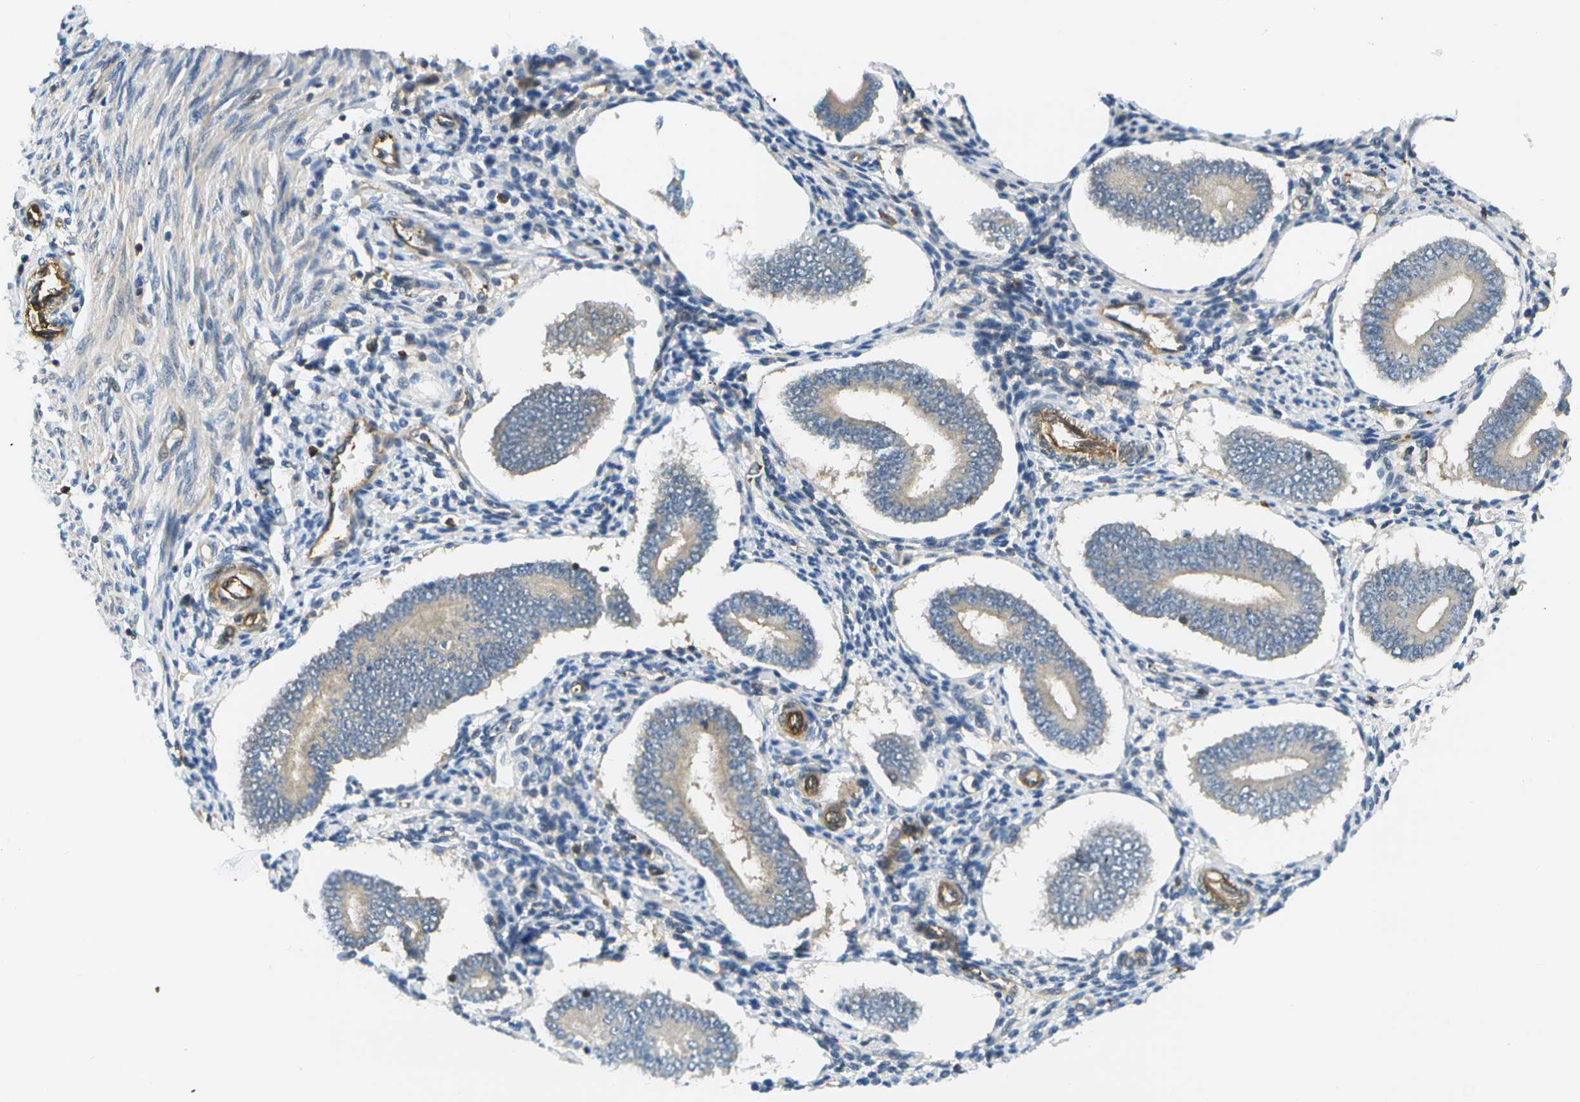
{"staining": {"intensity": "negative", "quantity": "none", "location": "none"}, "tissue": "endometrium", "cell_type": "Cells in endometrial stroma", "image_type": "normal", "snomed": [{"axis": "morphology", "description": "Normal tissue, NOS"}, {"axis": "topography", "description": "Endometrium"}], "caption": "Endometrium was stained to show a protein in brown. There is no significant staining in cells in endometrial stroma. (DAB (3,3'-diaminobenzidine) IHC with hematoxylin counter stain).", "gene": "KIAA0040", "patient": {"sex": "female", "age": 42}}